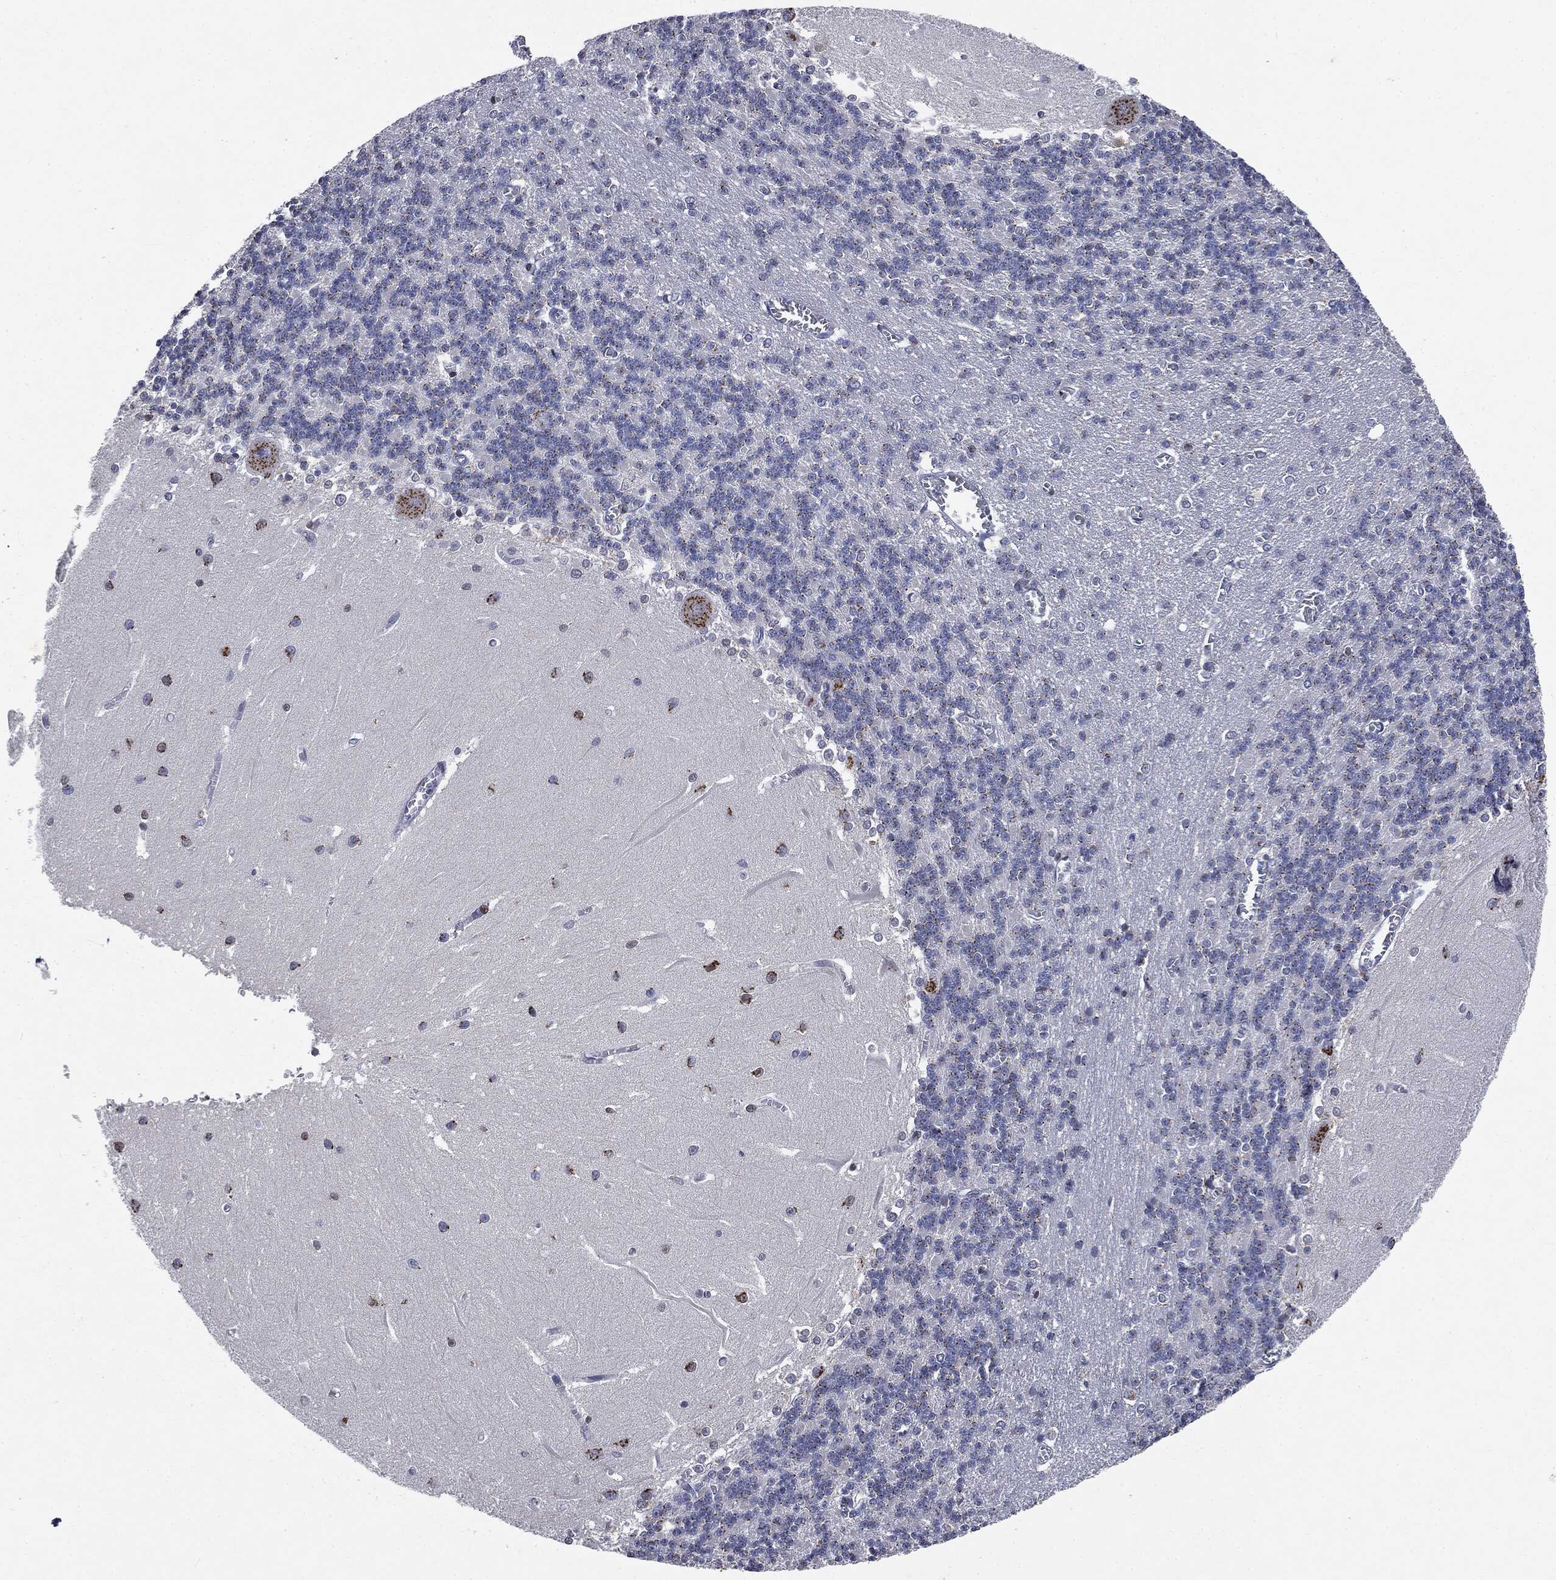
{"staining": {"intensity": "negative", "quantity": "none", "location": "none"}, "tissue": "cerebellum", "cell_type": "Cells in granular layer", "image_type": "normal", "snomed": [{"axis": "morphology", "description": "Normal tissue, NOS"}, {"axis": "topography", "description": "Cerebellum"}], "caption": "Cerebellum stained for a protein using IHC displays no positivity cells in granular layer.", "gene": "CASD1", "patient": {"sex": "male", "age": 37}}